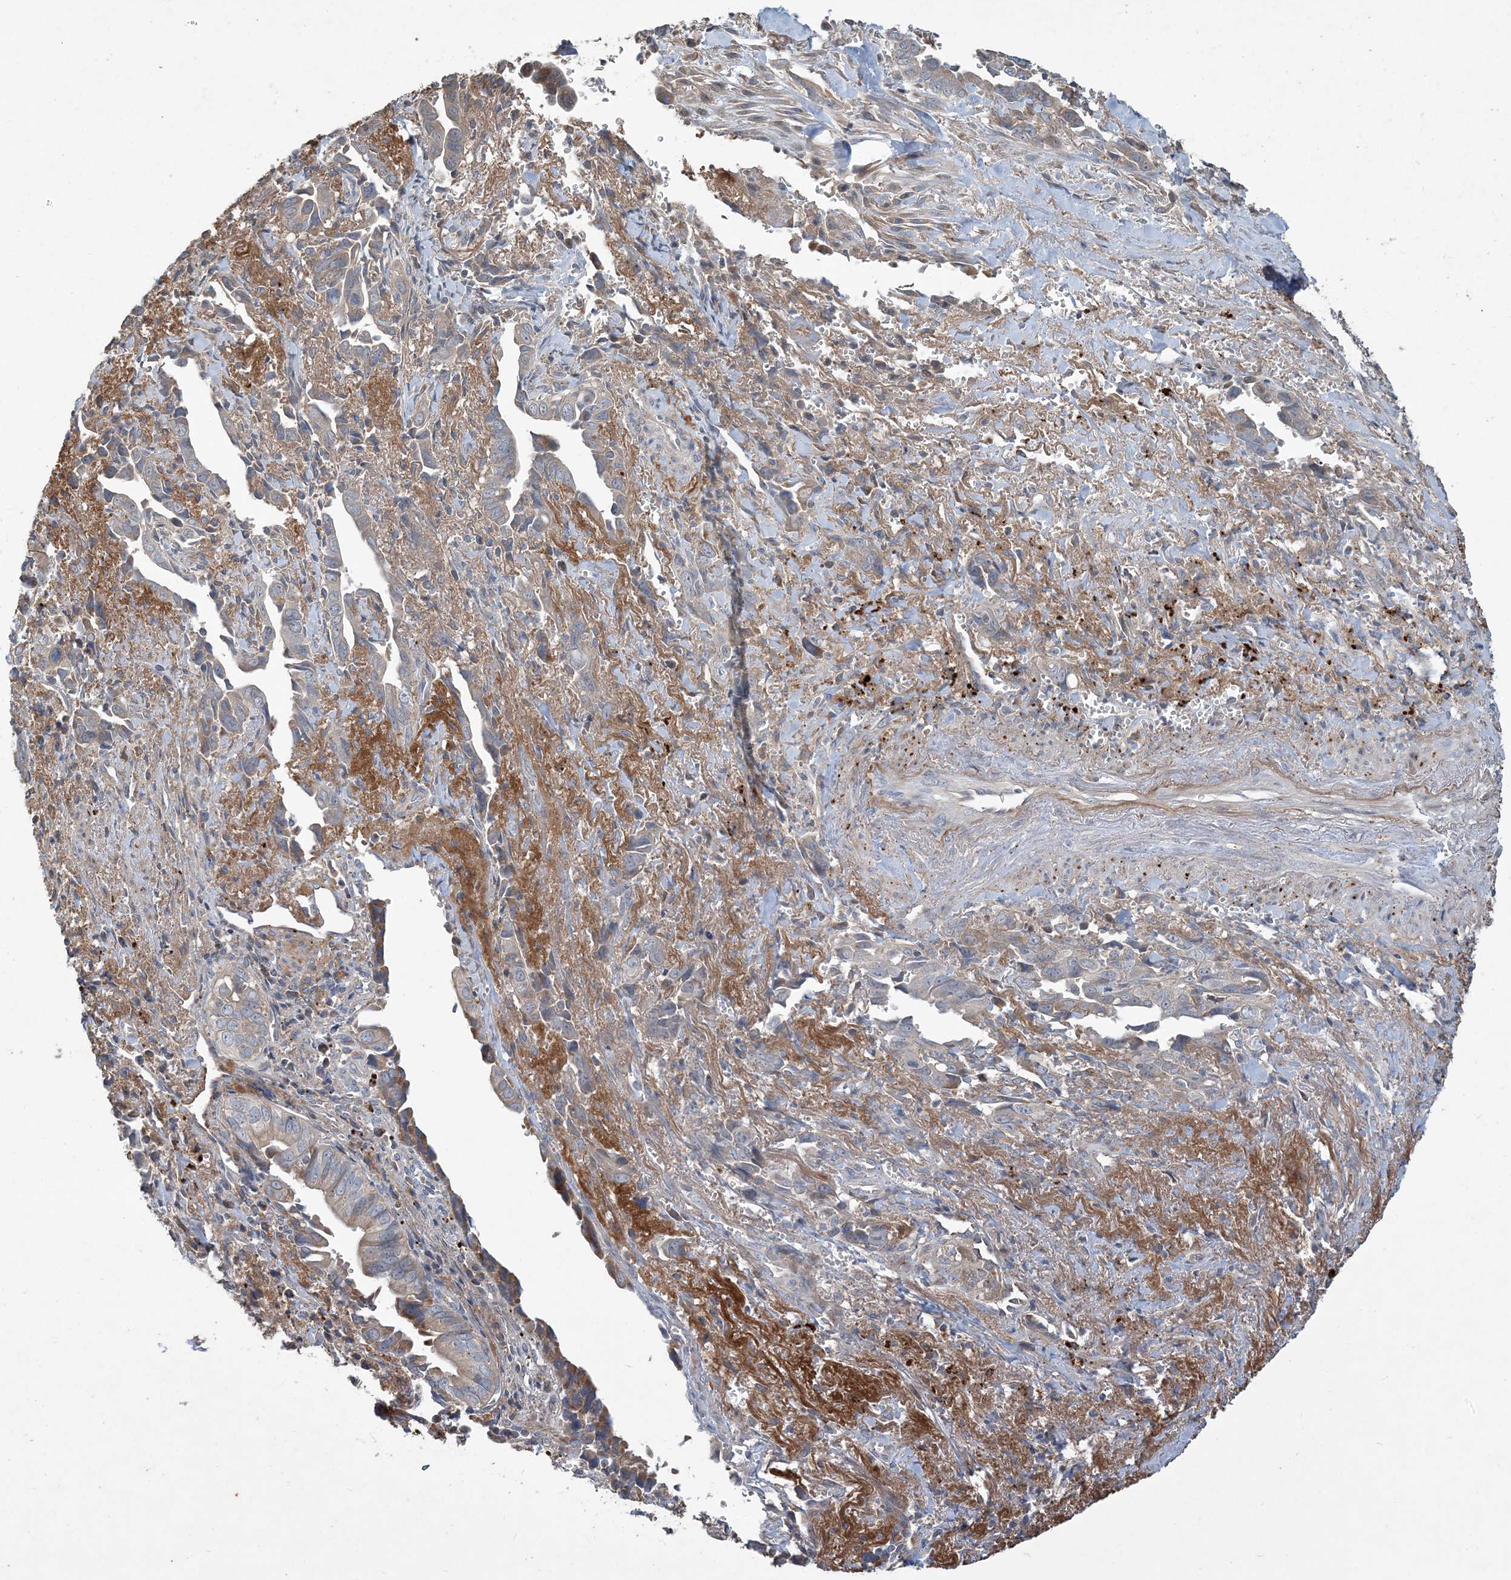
{"staining": {"intensity": "moderate", "quantity": "25%-75%", "location": "cytoplasmic/membranous"}, "tissue": "liver cancer", "cell_type": "Tumor cells", "image_type": "cancer", "snomed": [{"axis": "morphology", "description": "Cholangiocarcinoma"}, {"axis": "topography", "description": "Liver"}], "caption": "Moderate cytoplasmic/membranous staining for a protein is seen in about 25%-75% of tumor cells of liver cancer (cholangiocarcinoma) using IHC.", "gene": "LTN1", "patient": {"sex": "female", "age": 79}}